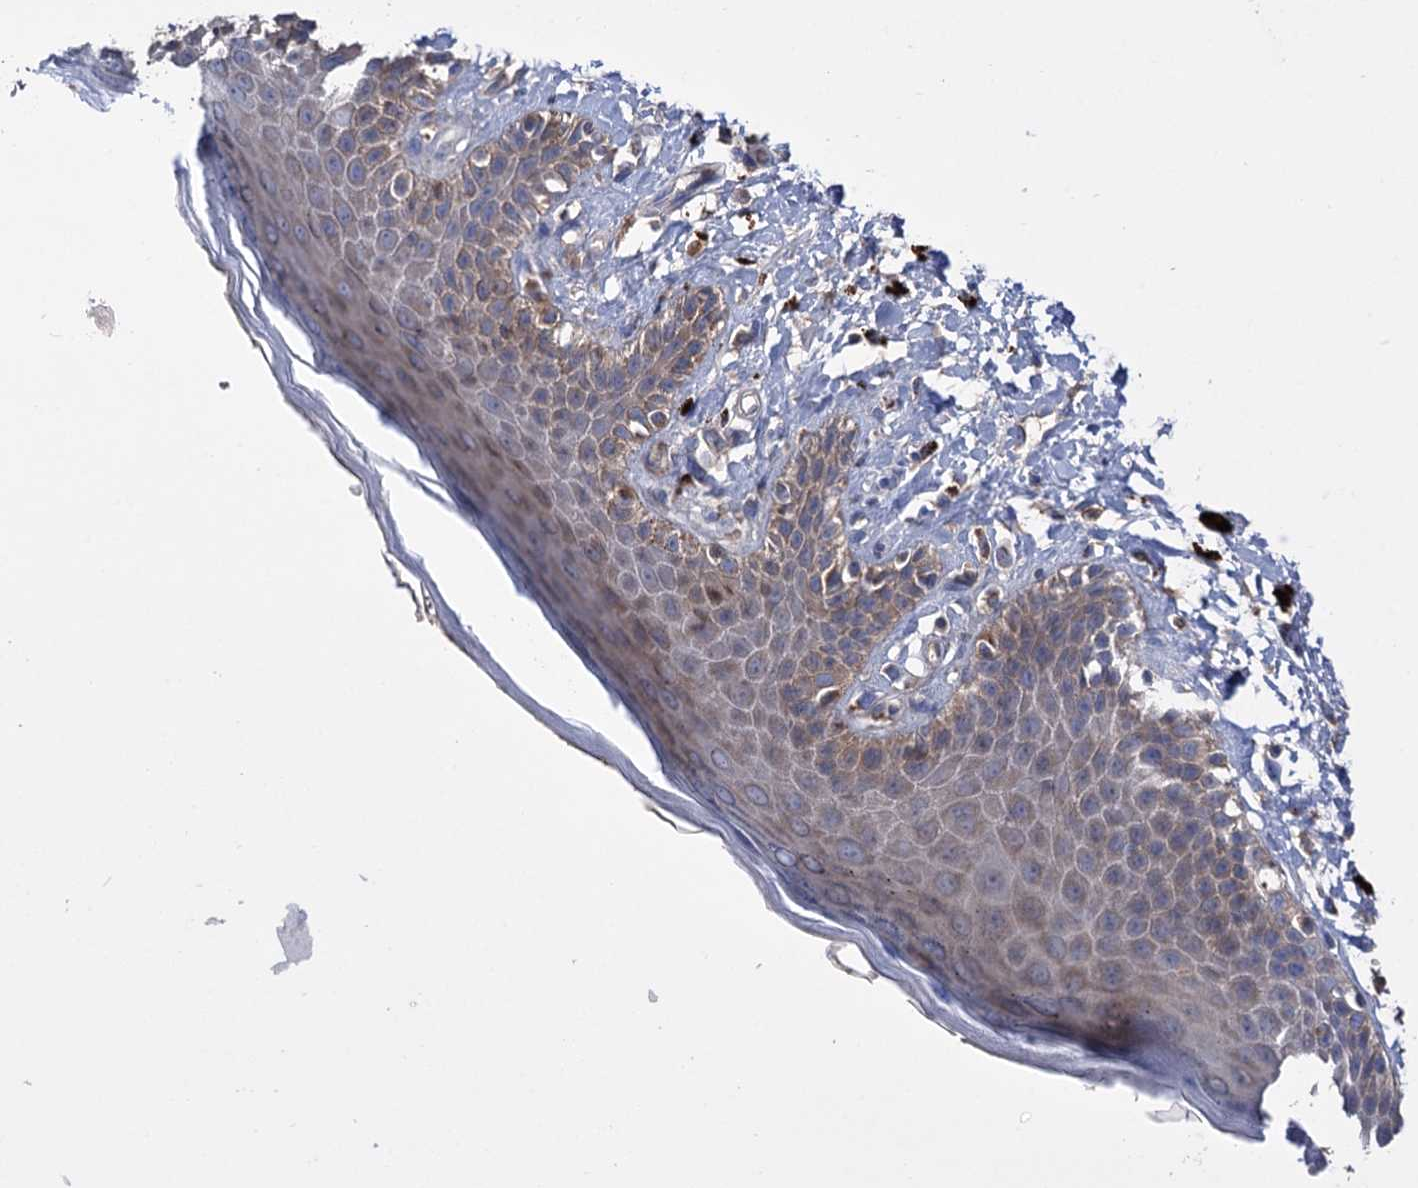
{"staining": {"intensity": "weak", "quantity": "25%-75%", "location": "cytoplasmic/membranous"}, "tissue": "skin", "cell_type": "Epidermal cells", "image_type": "normal", "snomed": [{"axis": "morphology", "description": "Normal tissue, NOS"}, {"axis": "topography", "description": "Anal"}], "caption": "Immunohistochemistry (IHC) of benign human skin demonstrates low levels of weak cytoplasmic/membranous expression in about 25%-75% of epidermal cells.", "gene": "CLPB", "patient": {"sex": "female", "age": 78}}